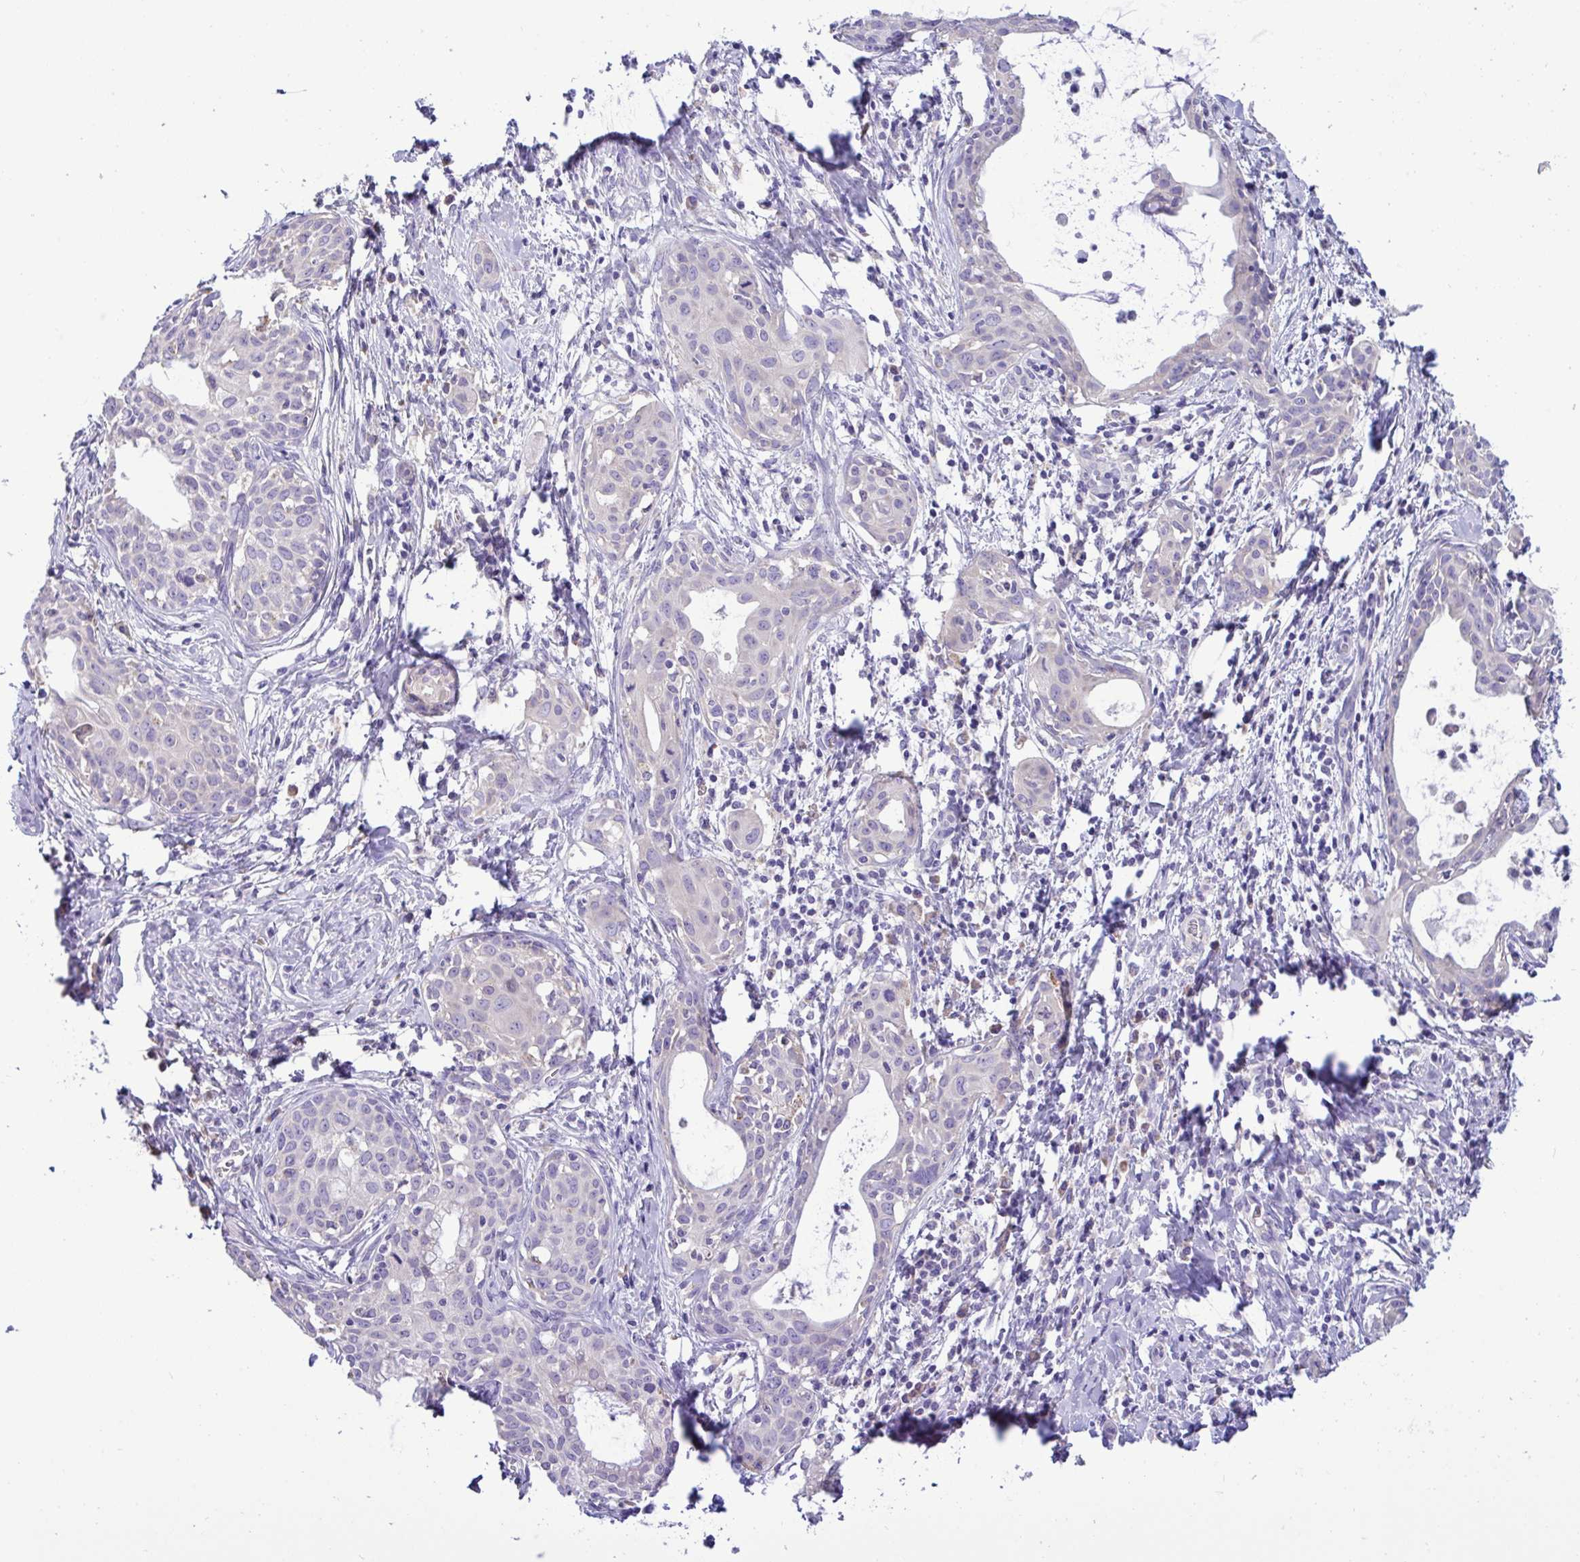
{"staining": {"intensity": "negative", "quantity": "none", "location": "none"}, "tissue": "cervical cancer", "cell_type": "Tumor cells", "image_type": "cancer", "snomed": [{"axis": "morphology", "description": "Squamous cell carcinoma, NOS"}, {"axis": "topography", "description": "Cervix"}], "caption": "IHC of squamous cell carcinoma (cervical) demonstrates no positivity in tumor cells.", "gene": "ST8SIA2", "patient": {"sex": "female", "age": 52}}